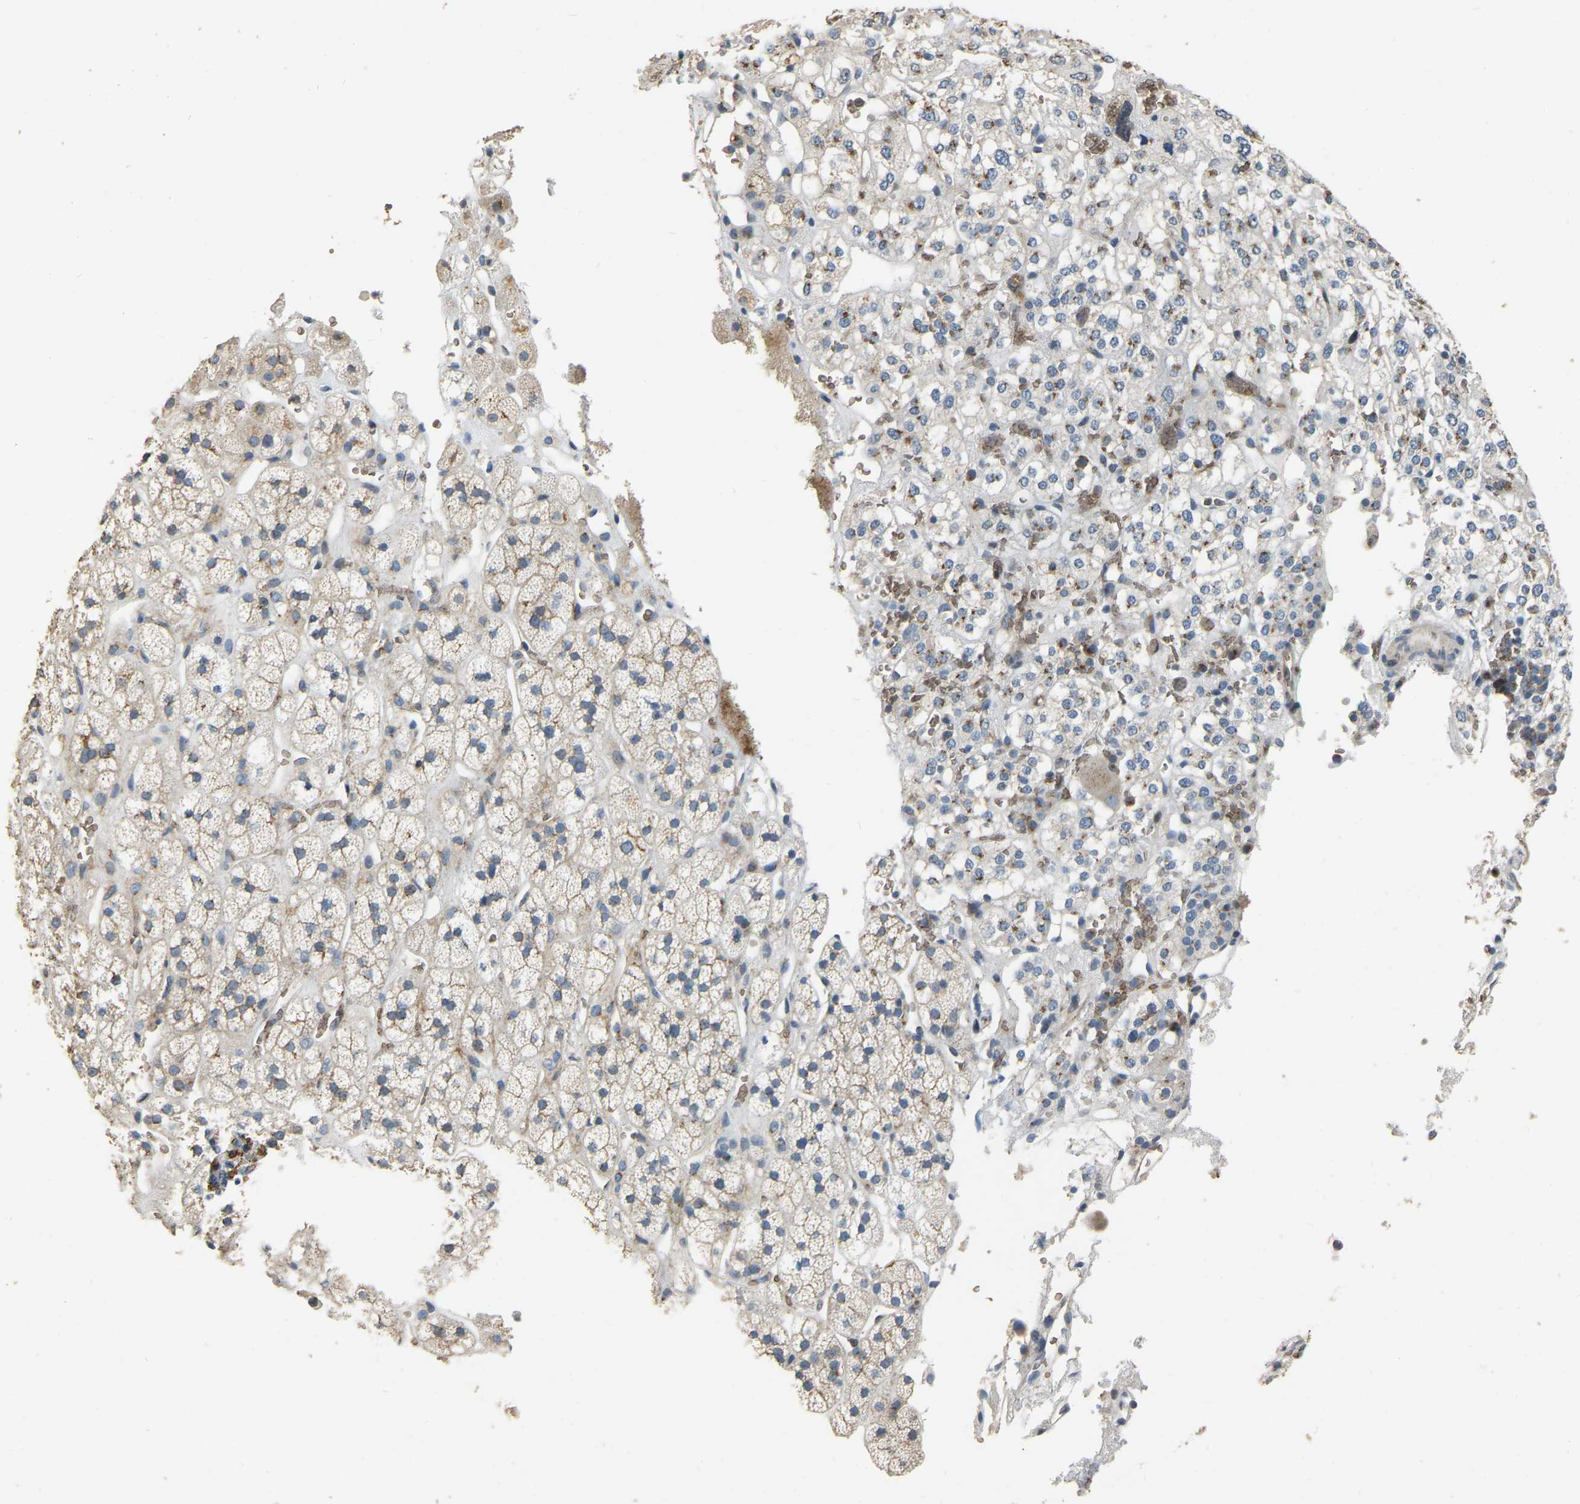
{"staining": {"intensity": "weak", "quantity": ">75%", "location": "cytoplasmic/membranous"}, "tissue": "adrenal gland", "cell_type": "Glandular cells", "image_type": "normal", "snomed": [{"axis": "morphology", "description": "Normal tissue, NOS"}, {"axis": "topography", "description": "Adrenal gland"}], "caption": "Immunohistochemical staining of benign adrenal gland shows >75% levels of weak cytoplasmic/membranous protein positivity in about >75% of glandular cells. Ihc stains the protein in brown and the nuclei are stained blue.", "gene": "CFAP298", "patient": {"sex": "male", "age": 56}}